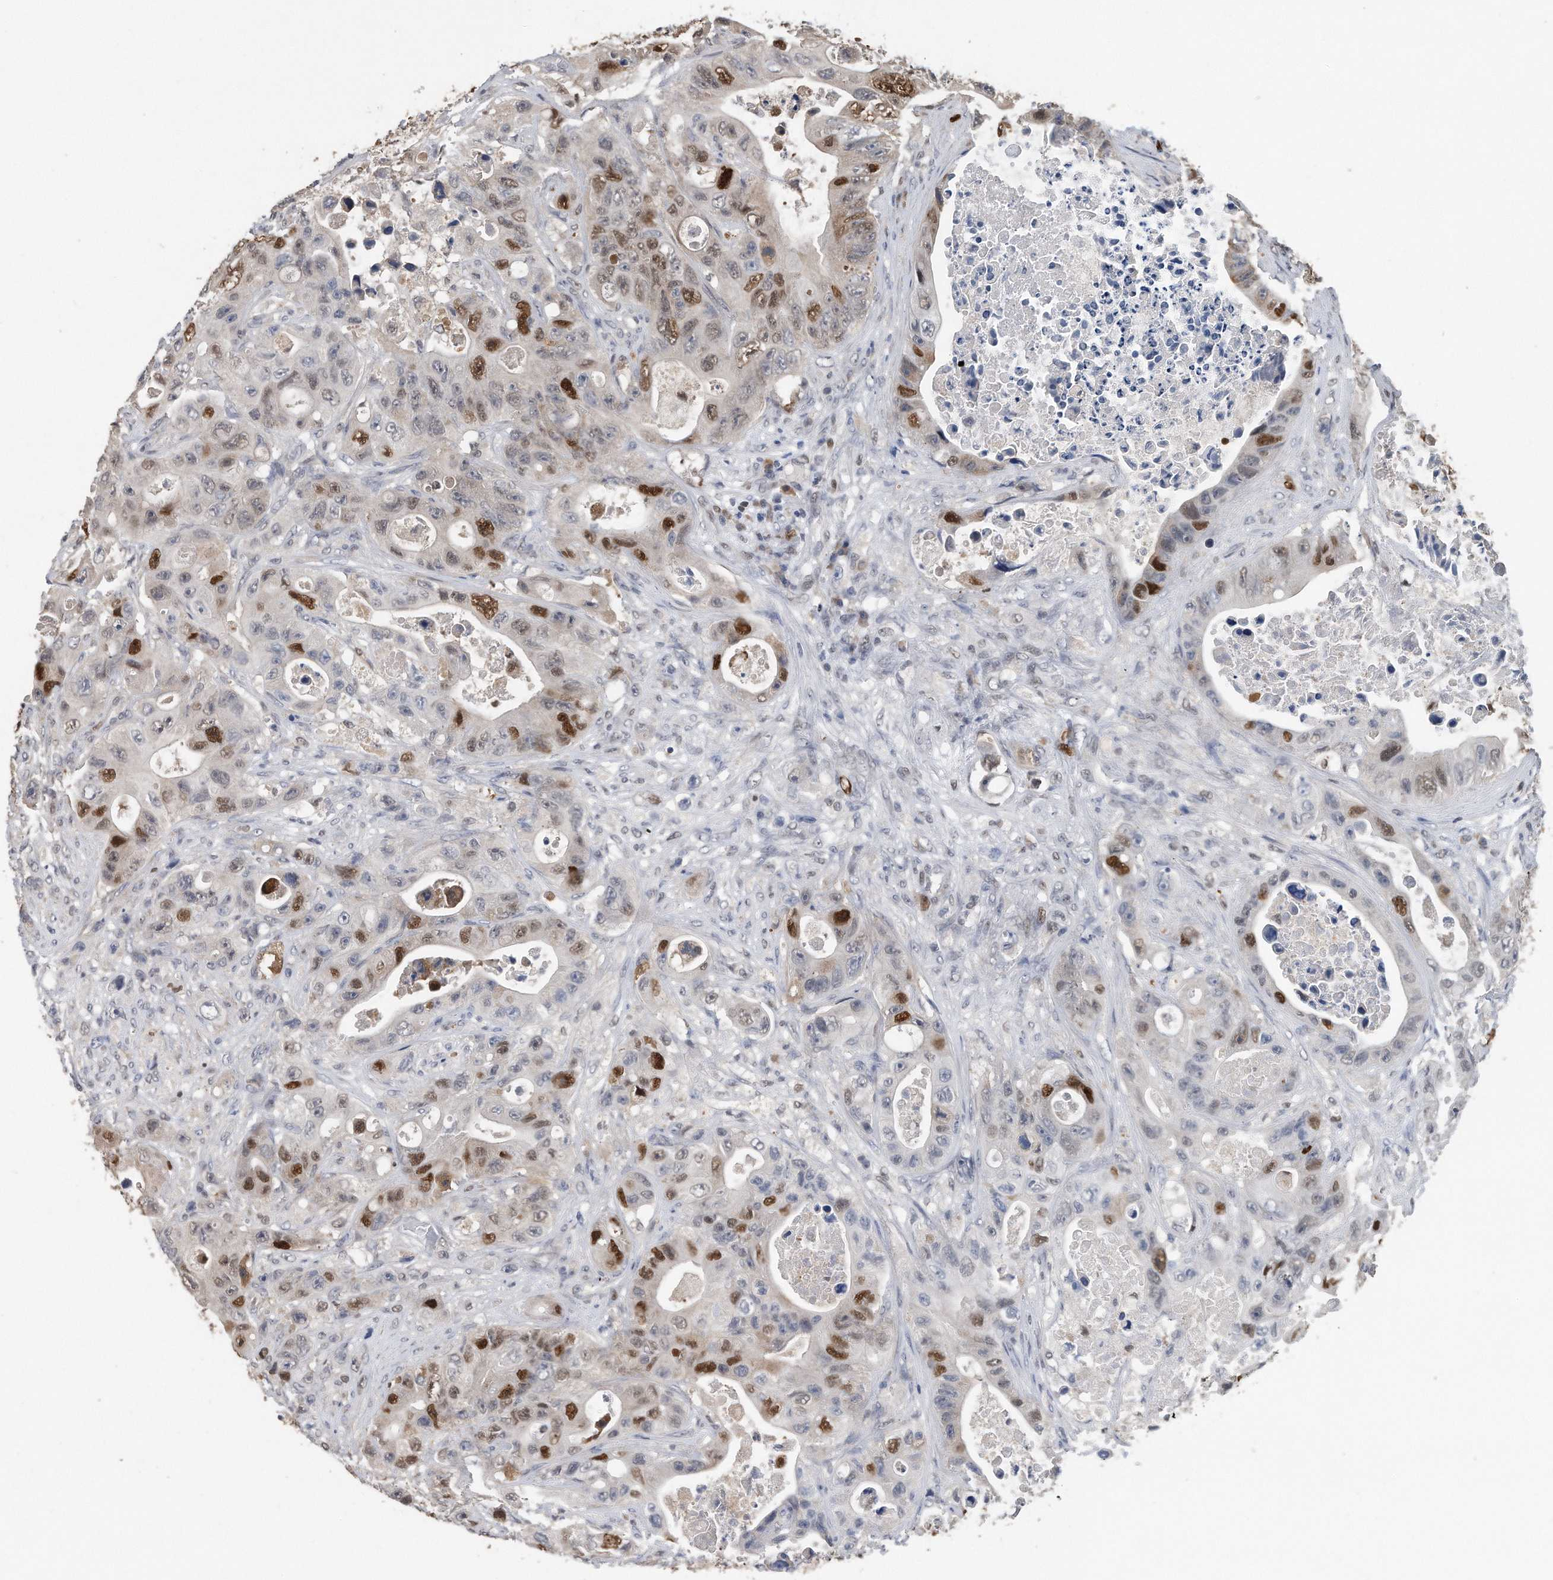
{"staining": {"intensity": "strong", "quantity": "25%-75%", "location": "nuclear"}, "tissue": "colorectal cancer", "cell_type": "Tumor cells", "image_type": "cancer", "snomed": [{"axis": "morphology", "description": "Adenocarcinoma, NOS"}, {"axis": "topography", "description": "Colon"}], "caption": "Immunohistochemical staining of colorectal cancer displays high levels of strong nuclear positivity in about 25%-75% of tumor cells.", "gene": "PCNA", "patient": {"sex": "female", "age": 46}}